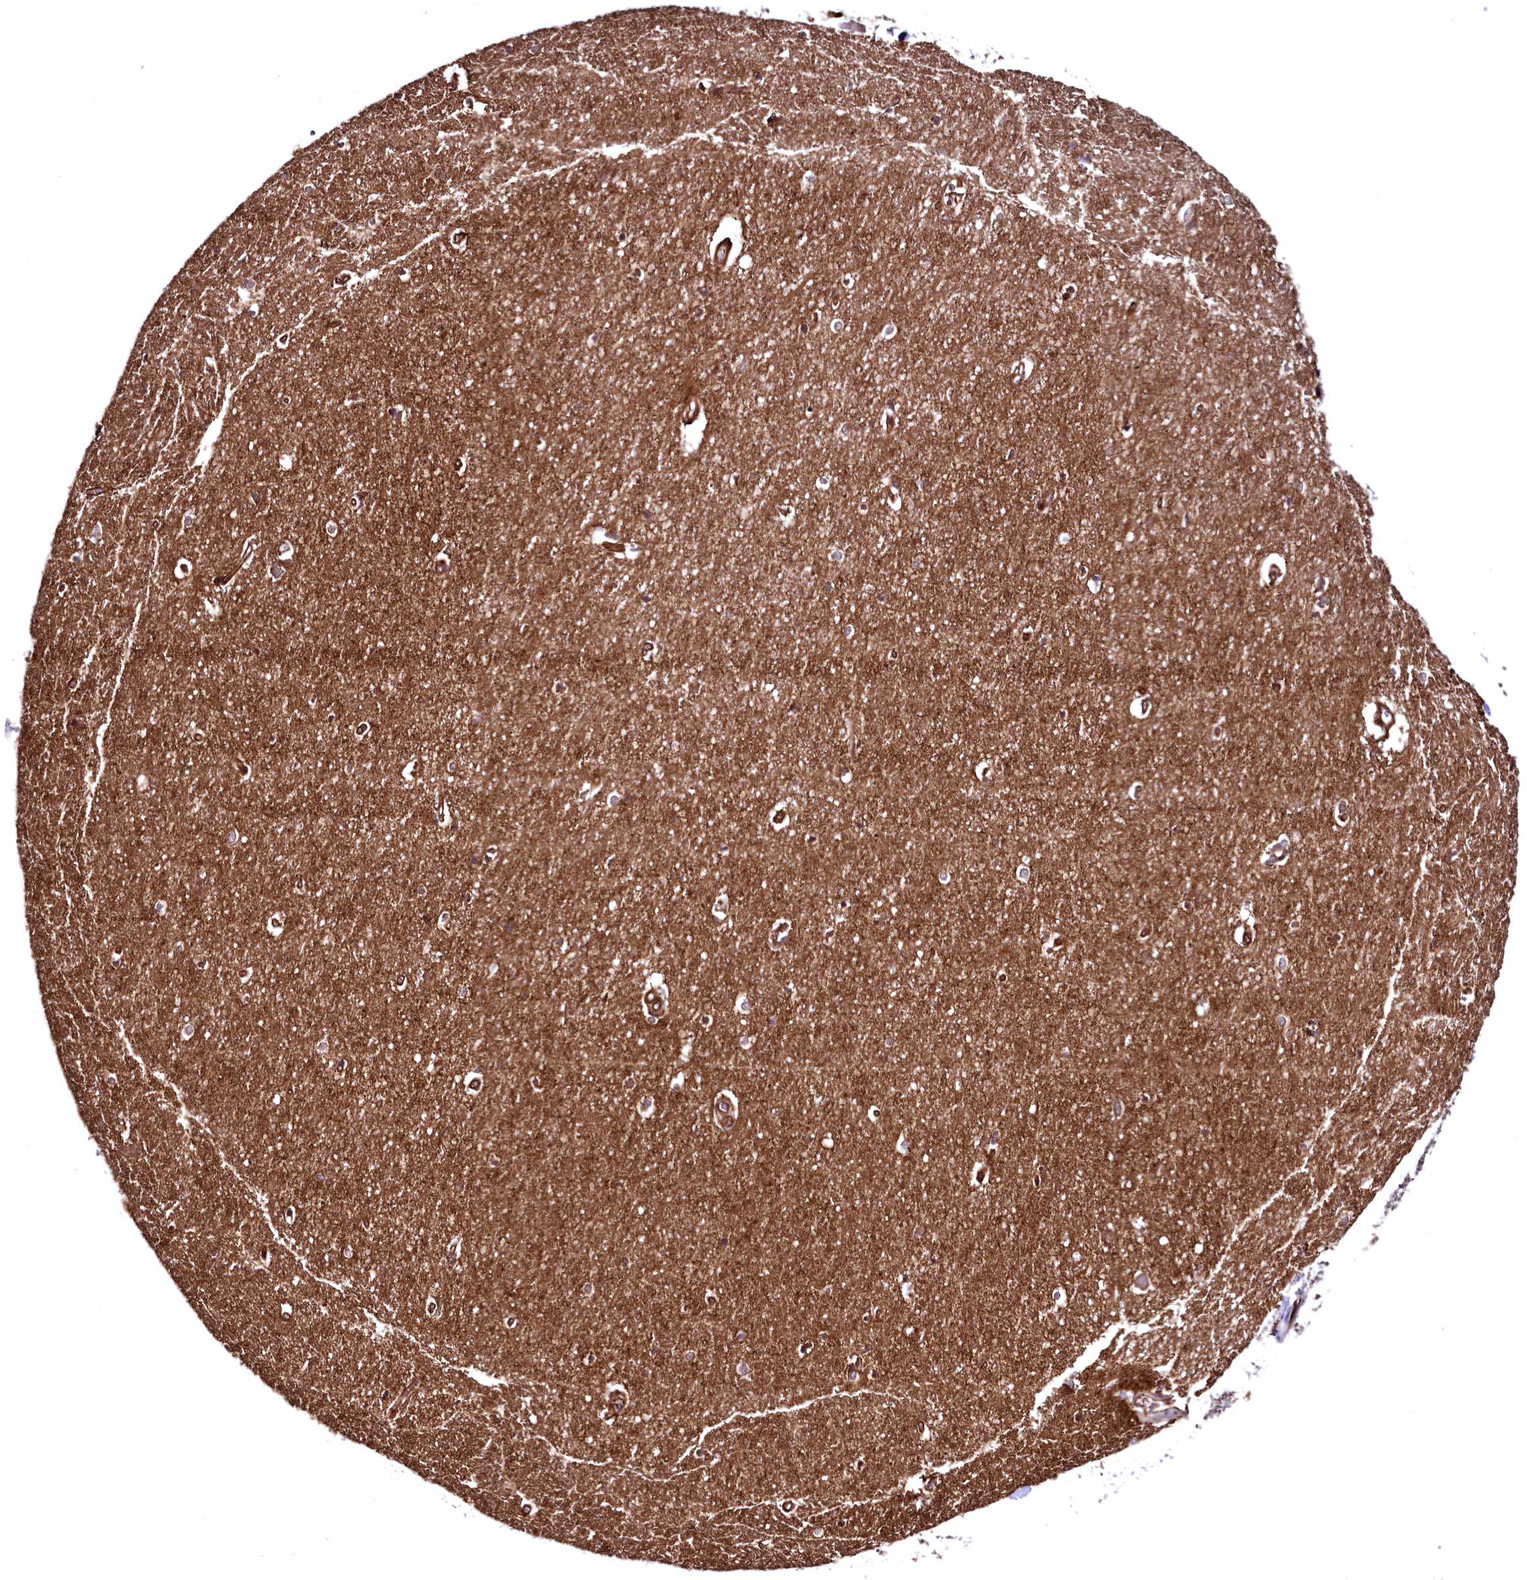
{"staining": {"intensity": "weak", "quantity": "<25%", "location": "cytoplasmic/membranous"}, "tissue": "hippocampus", "cell_type": "Glial cells", "image_type": "normal", "snomed": [{"axis": "morphology", "description": "Normal tissue, NOS"}, {"axis": "topography", "description": "Hippocampus"}], "caption": "DAB immunohistochemical staining of normal hippocampus exhibits no significant staining in glial cells. (Brightfield microscopy of DAB (3,3'-diaminobenzidine) IHC at high magnification).", "gene": "SVIP", "patient": {"sex": "female", "age": 64}}